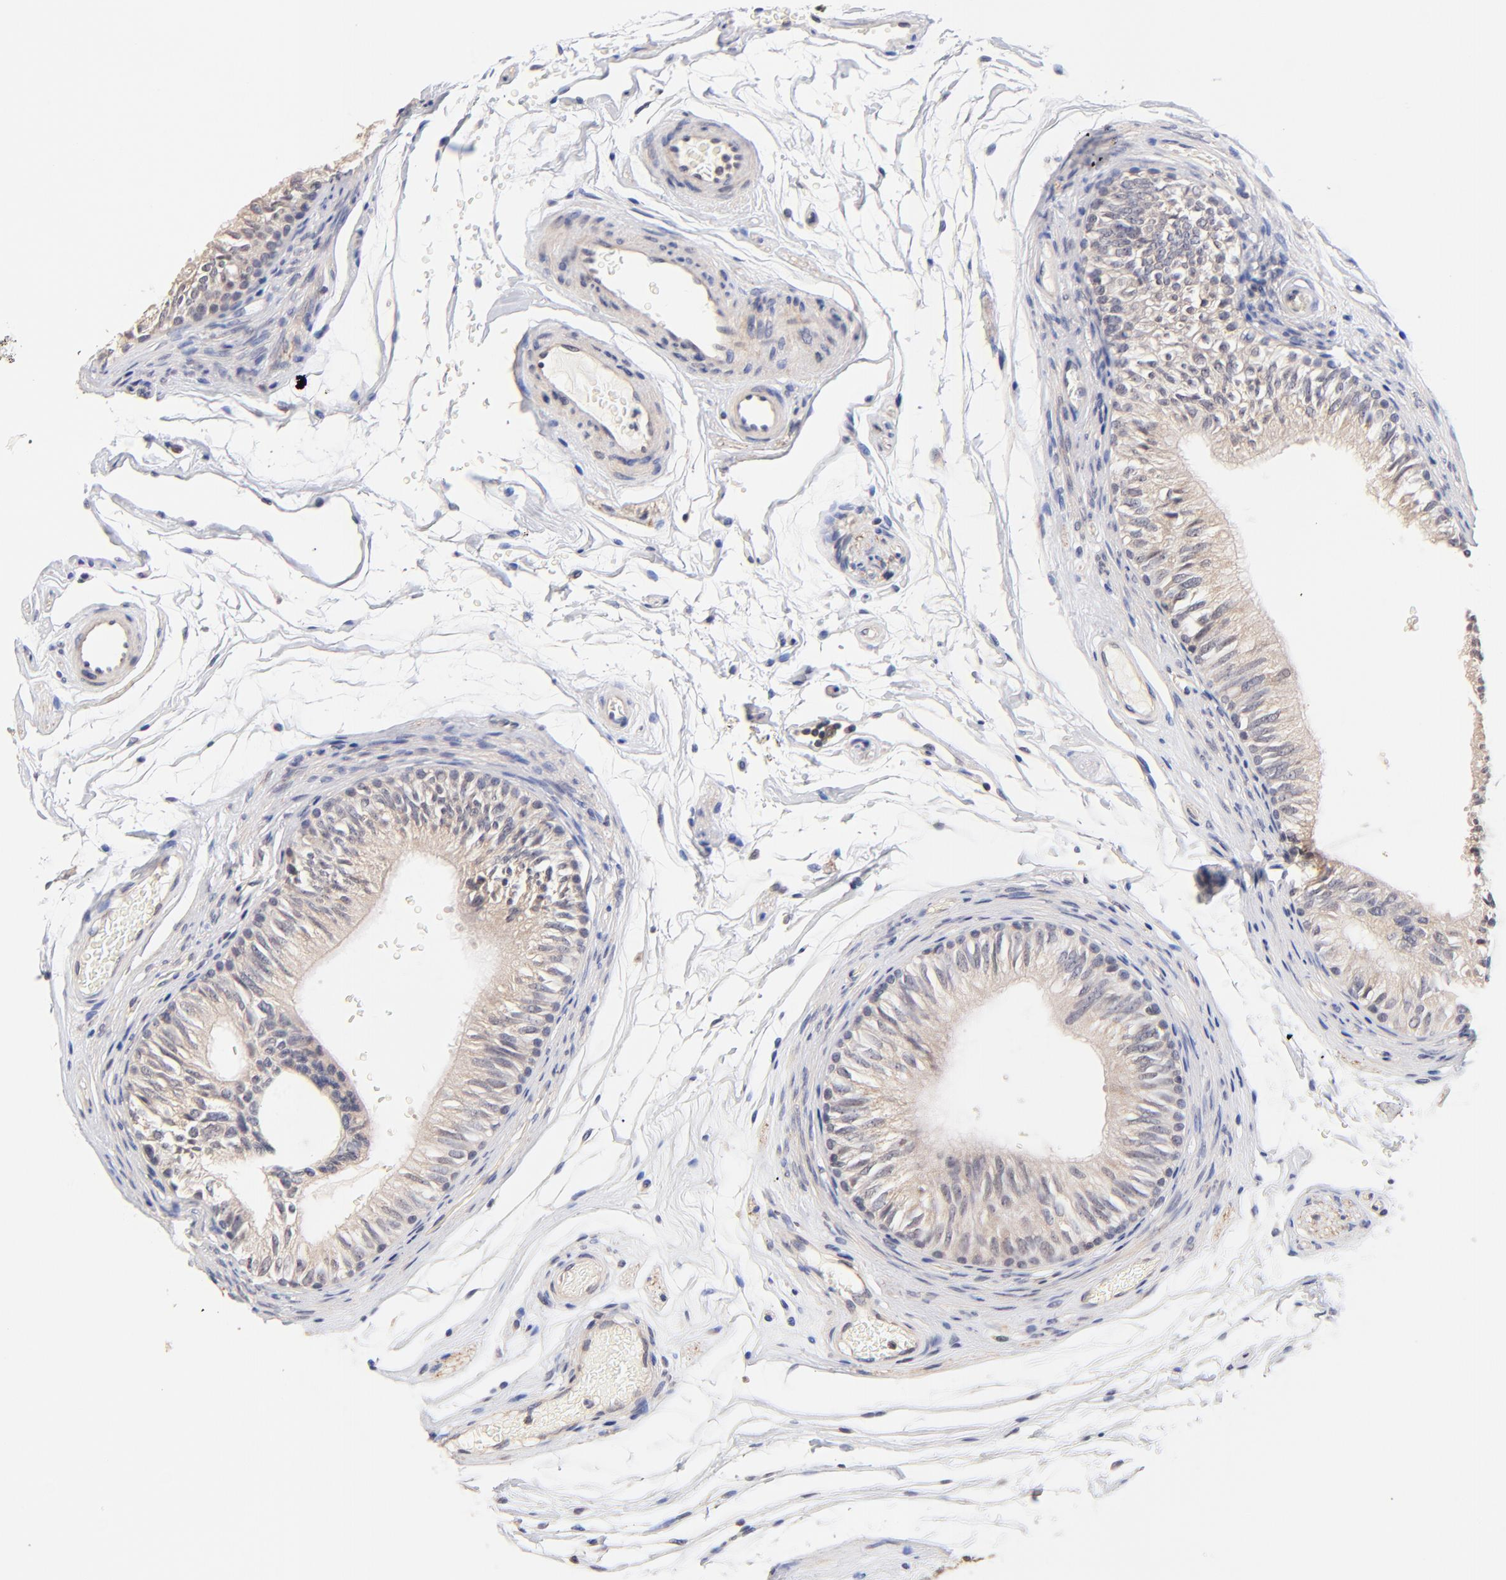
{"staining": {"intensity": "negative", "quantity": "none", "location": "none"}, "tissue": "epididymis", "cell_type": "Glandular cells", "image_type": "normal", "snomed": [{"axis": "morphology", "description": "Normal tissue, NOS"}, {"axis": "topography", "description": "Testis"}, {"axis": "topography", "description": "Epididymis"}], "caption": "A micrograph of epididymis stained for a protein displays no brown staining in glandular cells. Nuclei are stained in blue.", "gene": "RIBC2", "patient": {"sex": "male", "age": 36}}